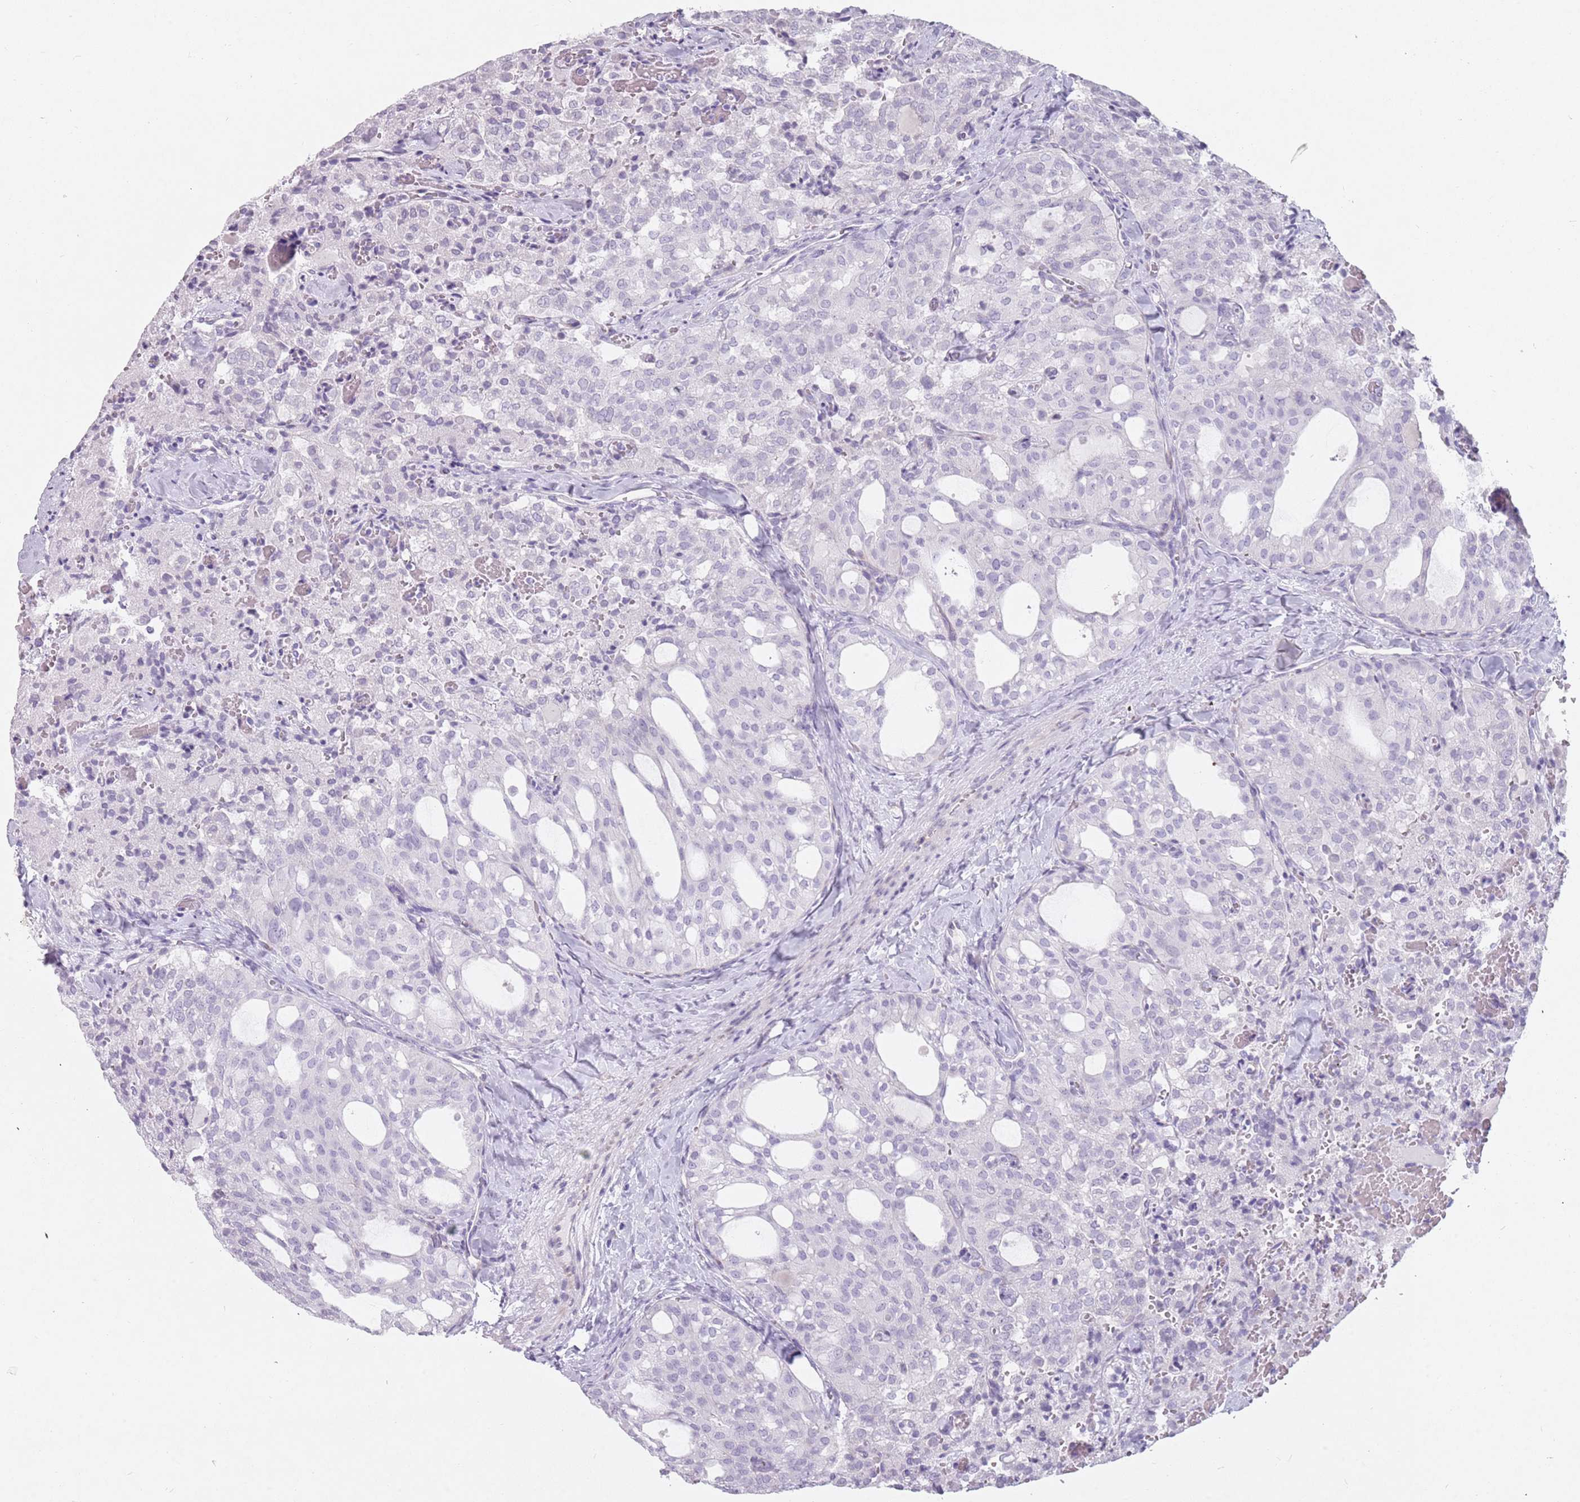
{"staining": {"intensity": "negative", "quantity": "none", "location": "none"}, "tissue": "thyroid cancer", "cell_type": "Tumor cells", "image_type": "cancer", "snomed": [{"axis": "morphology", "description": "Follicular adenoma carcinoma, NOS"}, {"axis": "topography", "description": "Thyroid gland"}], "caption": "An image of thyroid cancer (follicular adenoma carcinoma) stained for a protein displays no brown staining in tumor cells.", "gene": "DDX4", "patient": {"sex": "male", "age": 75}}